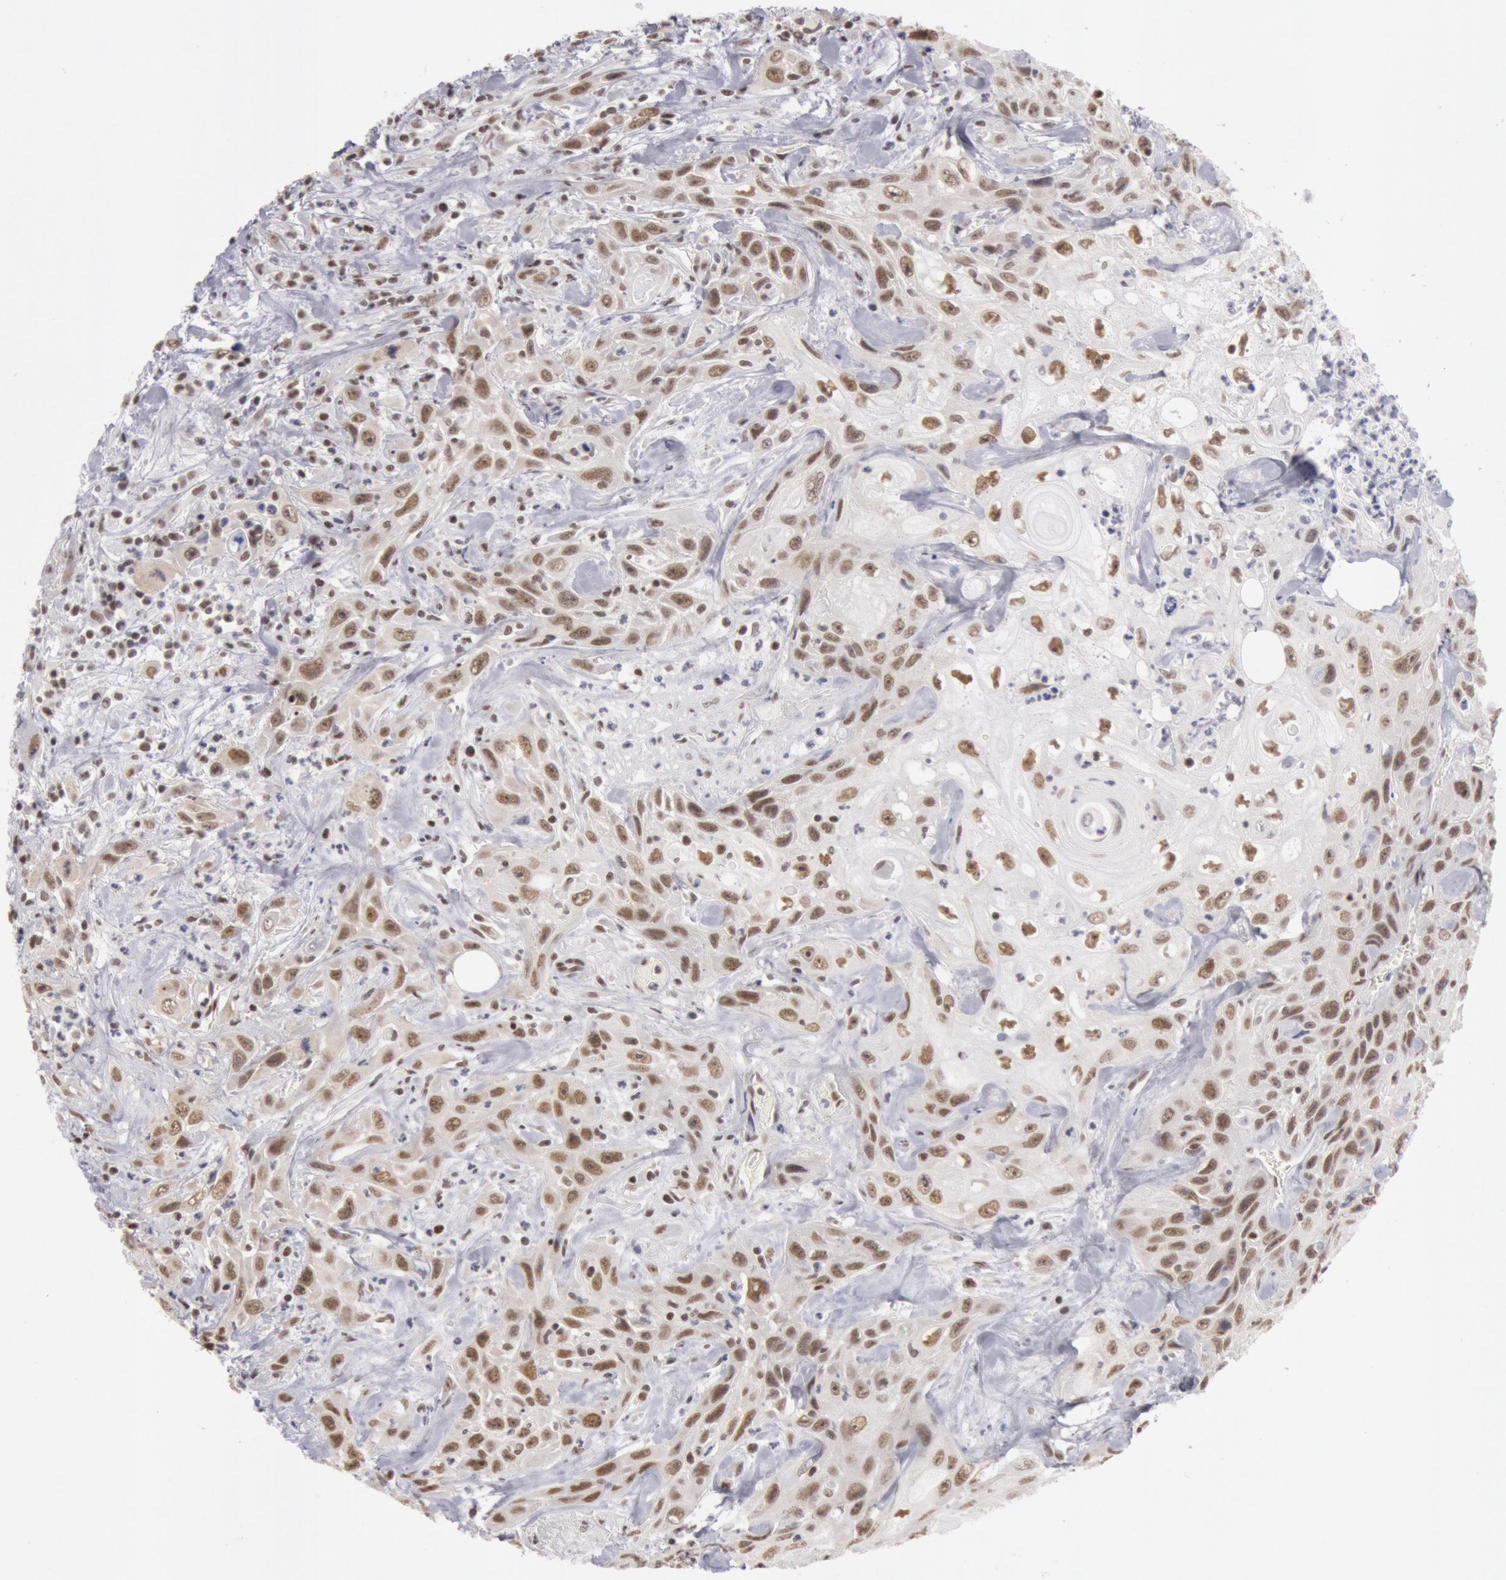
{"staining": {"intensity": "weak", "quantity": "25%-75%", "location": "nuclear"}, "tissue": "urothelial cancer", "cell_type": "Tumor cells", "image_type": "cancer", "snomed": [{"axis": "morphology", "description": "Urothelial carcinoma, High grade"}, {"axis": "topography", "description": "Urinary bladder"}], "caption": "Weak nuclear protein positivity is identified in approximately 25%-75% of tumor cells in urothelial cancer. Nuclei are stained in blue.", "gene": "ESS2", "patient": {"sex": "female", "age": 84}}